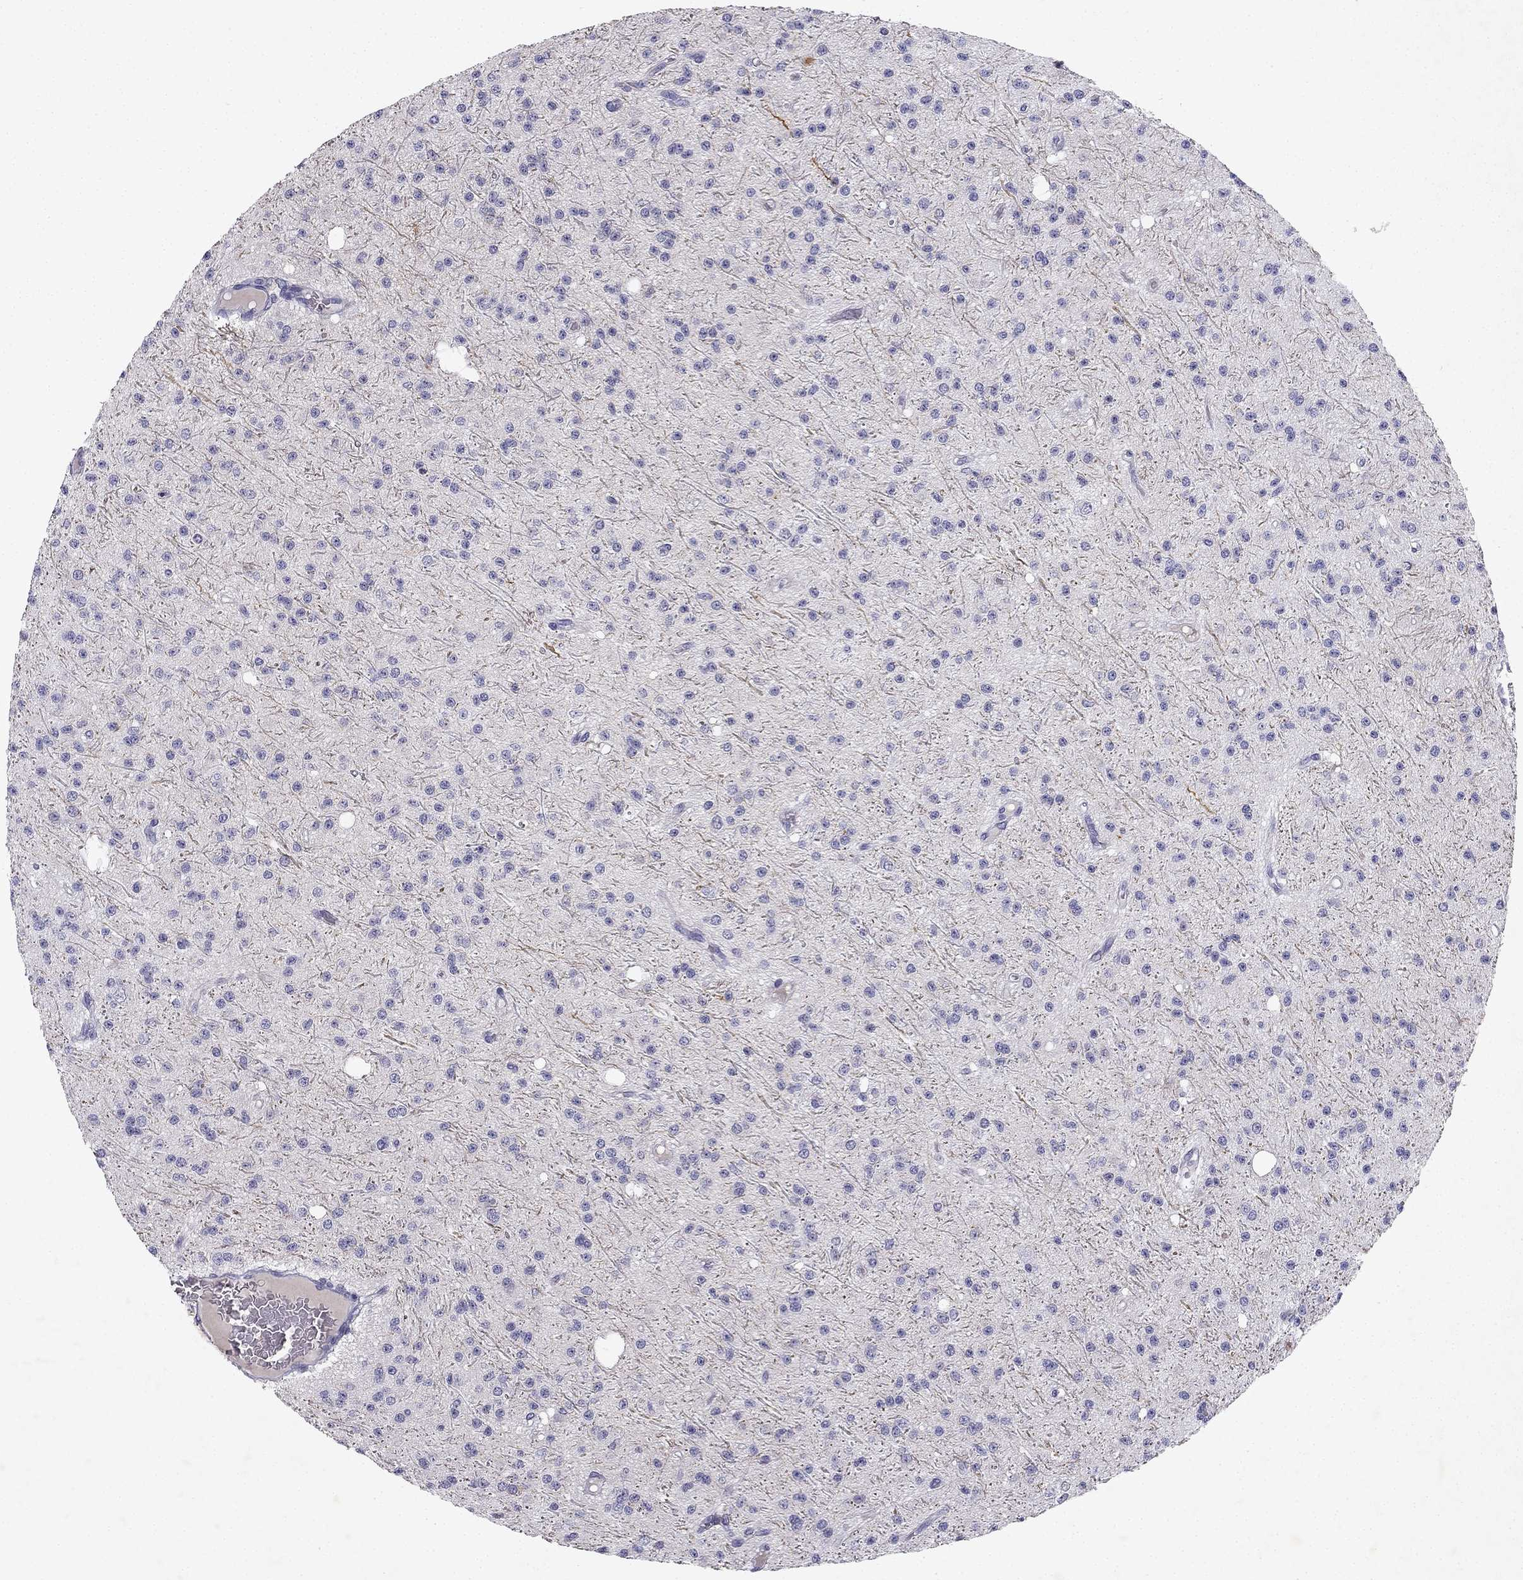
{"staining": {"intensity": "negative", "quantity": "none", "location": "none"}, "tissue": "glioma", "cell_type": "Tumor cells", "image_type": "cancer", "snomed": [{"axis": "morphology", "description": "Glioma, malignant, Low grade"}, {"axis": "topography", "description": "Brain"}], "caption": "High magnification brightfield microscopy of low-grade glioma (malignant) stained with DAB (3,3'-diaminobenzidine) (brown) and counterstained with hematoxylin (blue): tumor cells show no significant staining.", "gene": "SLC6A4", "patient": {"sex": "male", "age": 27}}